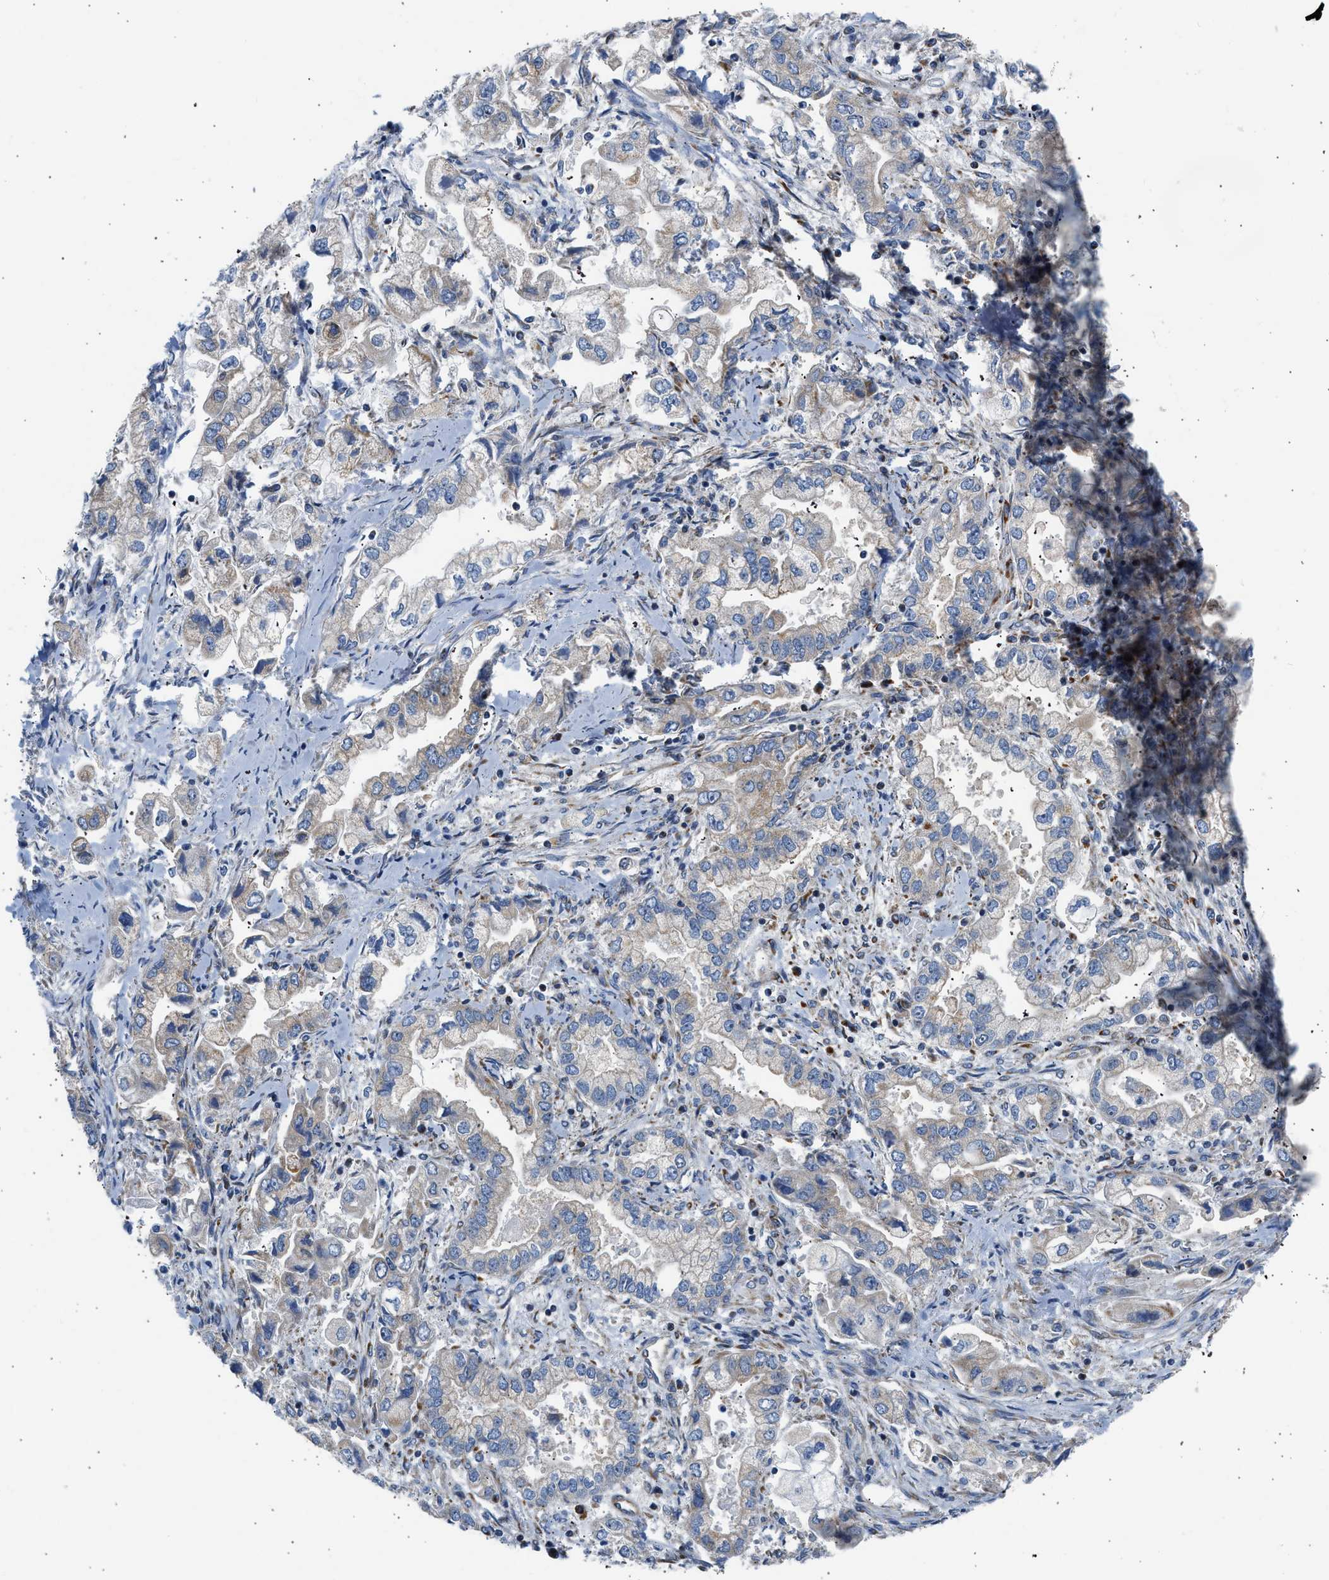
{"staining": {"intensity": "moderate", "quantity": "25%-75%", "location": "cytoplasmic/membranous"}, "tissue": "stomach cancer", "cell_type": "Tumor cells", "image_type": "cancer", "snomed": [{"axis": "morphology", "description": "Normal tissue, NOS"}, {"axis": "morphology", "description": "Adenocarcinoma, NOS"}, {"axis": "topography", "description": "Stomach"}], "caption": "Tumor cells display medium levels of moderate cytoplasmic/membranous expression in about 25%-75% of cells in adenocarcinoma (stomach).", "gene": "CAMKK2", "patient": {"sex": "male", "age": 62}}